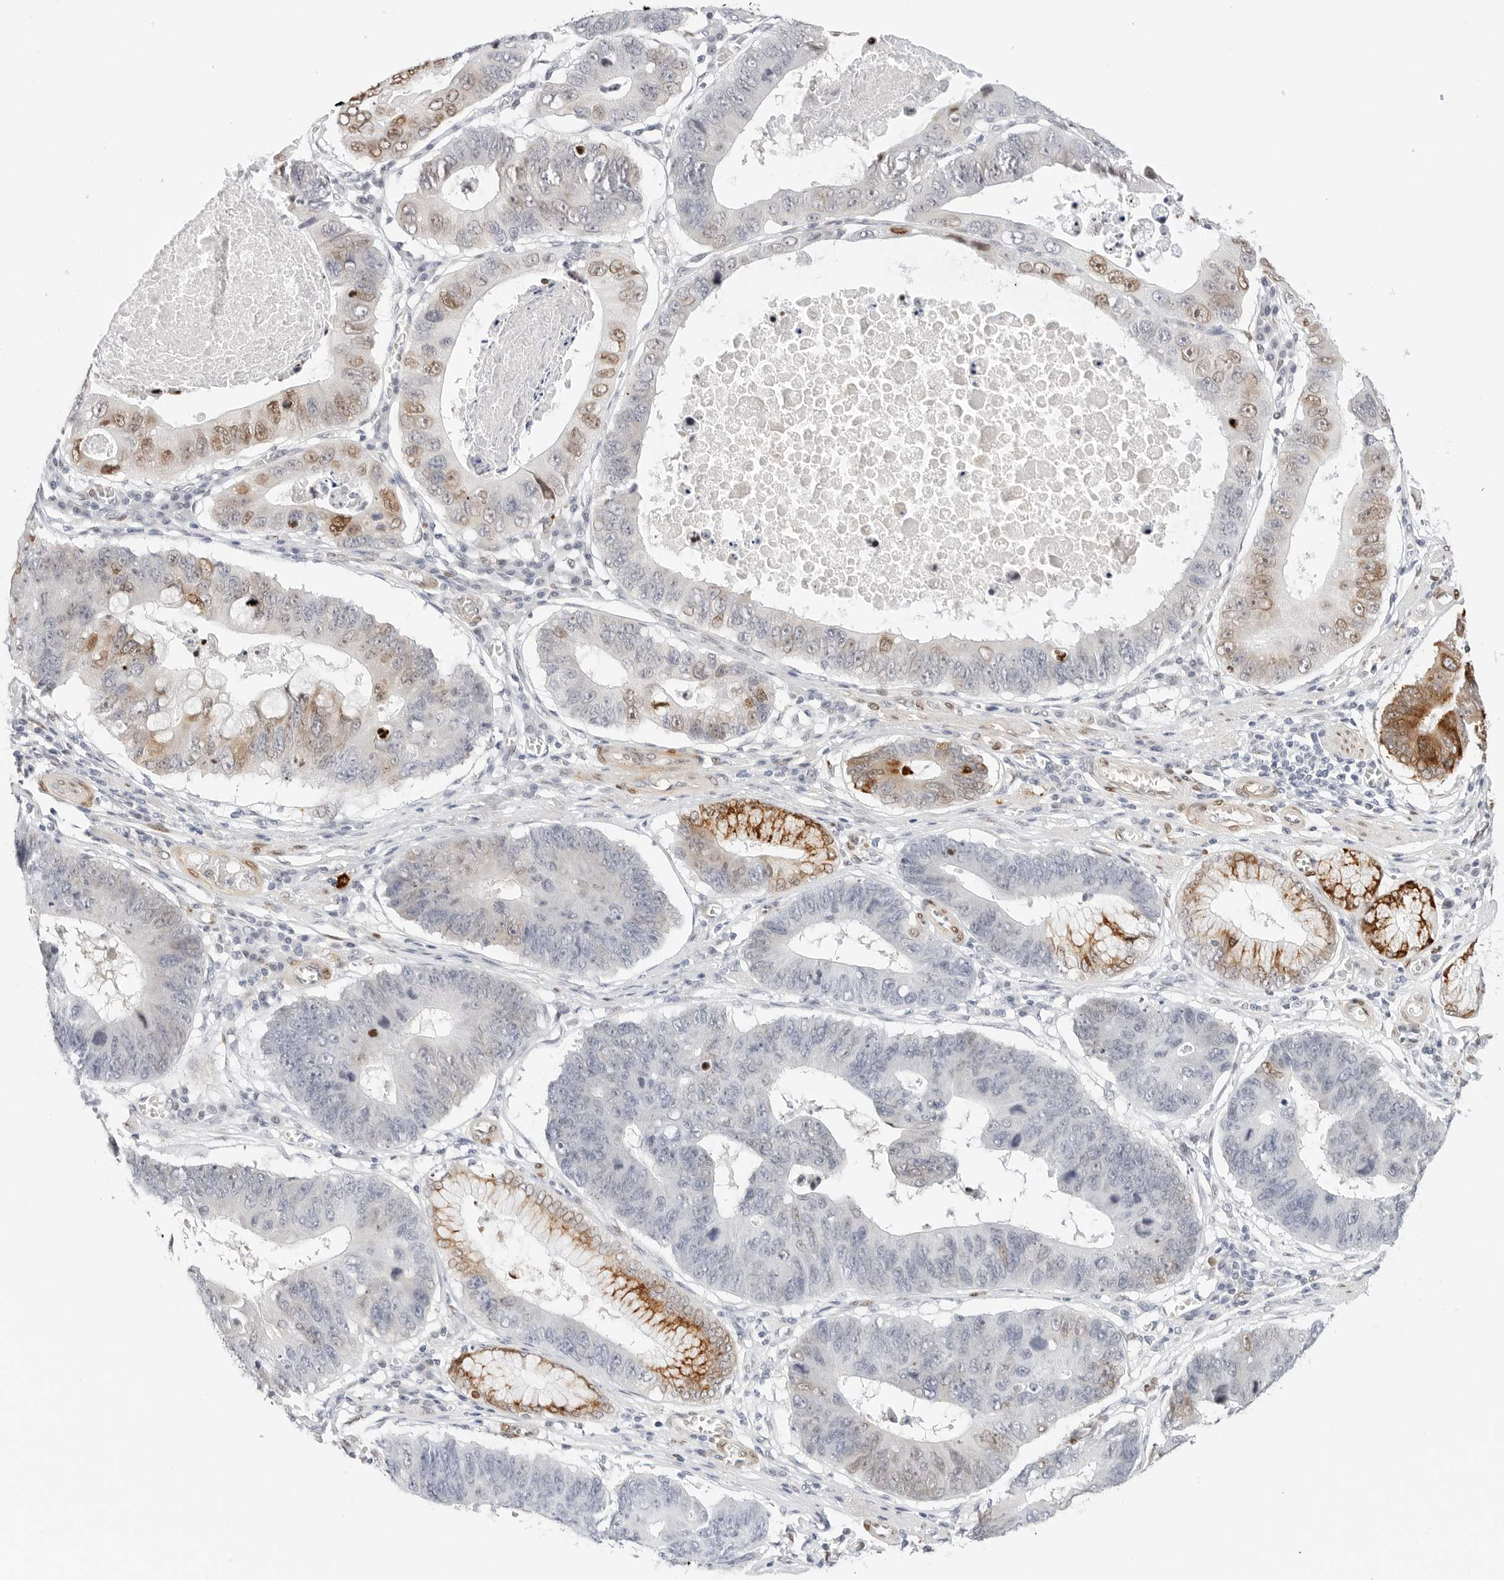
{"staining": {"intensity": "moderate", "quantity": "<25%", "location": "cytoplasmic/membranous,nuclear"}, "tissue": "stomach cancer", "cell_type": "Tumor cells", "image_type": "cancer", "snomed": [{"axis": "morphology", "description": "Adenocarcinoma, NOS"}, {"axis": "topography", "description": "Stomach"}], "caption": "The histopathology image reveals immunohistochemical staining of stomach cancer. There is moderate cytoplasmic/membranous and nuclear positivity is identified in approximately <25% of tumor cells. (DAB = brown stain, brightfield microscopy at high magnification).", "gene": "SPIDR", "patient": {"sex": "male", "age": 59}}